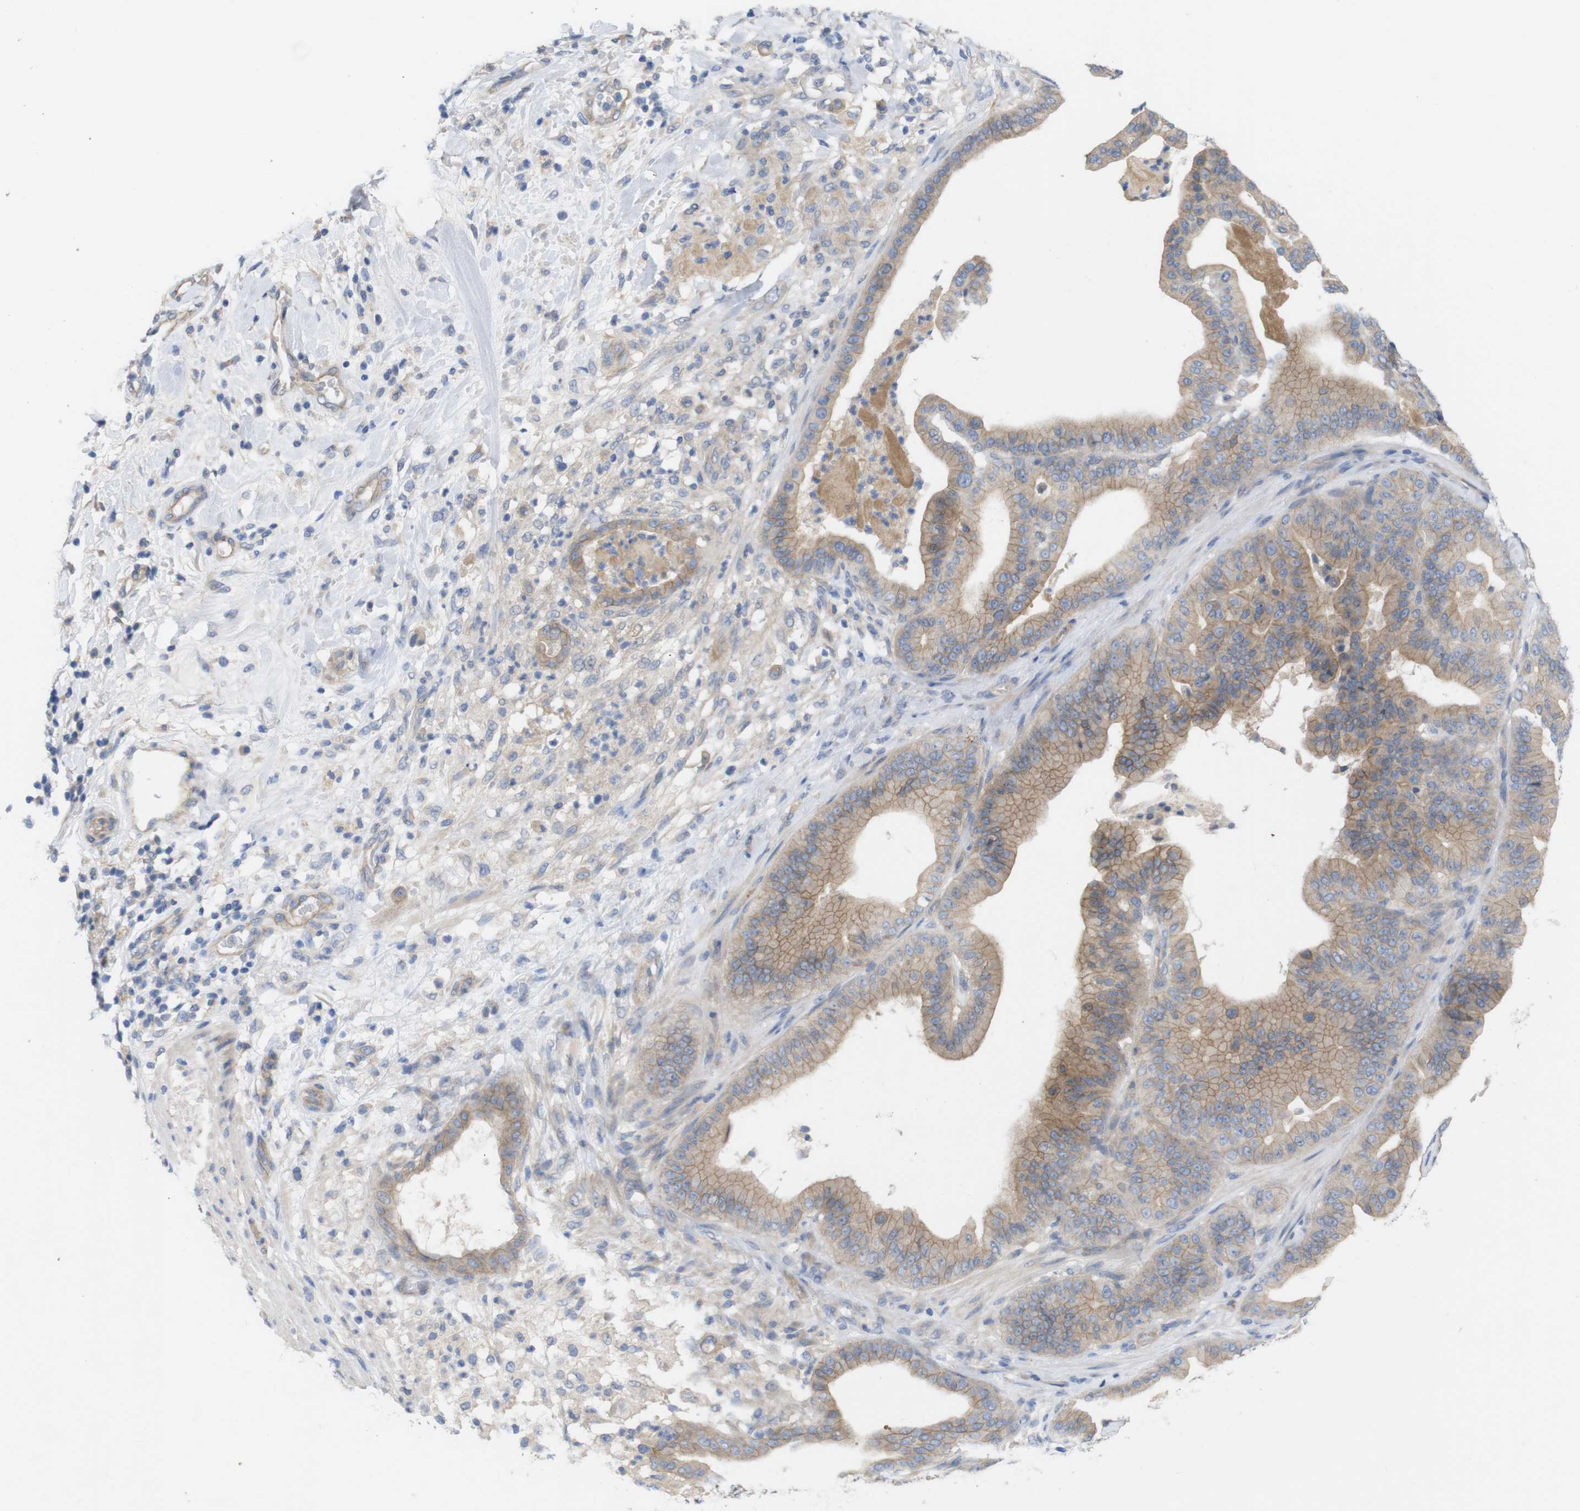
{"staining": {"intensity": "moderate", "quantity": ">75%", "location": "cytoplasmic/membranous"}, "tissue": "pancreatic cancer", "cell_type": "Tumor cells", "image_type": "cancer", "snomed": [{"axis": "morphology", "description": "Adenocarcinoma, NOS"}, {"axis": "topography", "description": "Pancreas"}], "caption": "The immunohistochemical stain highlights moderate cytoplasmic/membranous staining in tumor cells of adenocarcinoma (pancreatic) tissue. (brown staining indicates protein expression, while blue staining denotes nuclei).", "gene": "KIDINS220", "patient": {"sex": "male", "age": 63}}